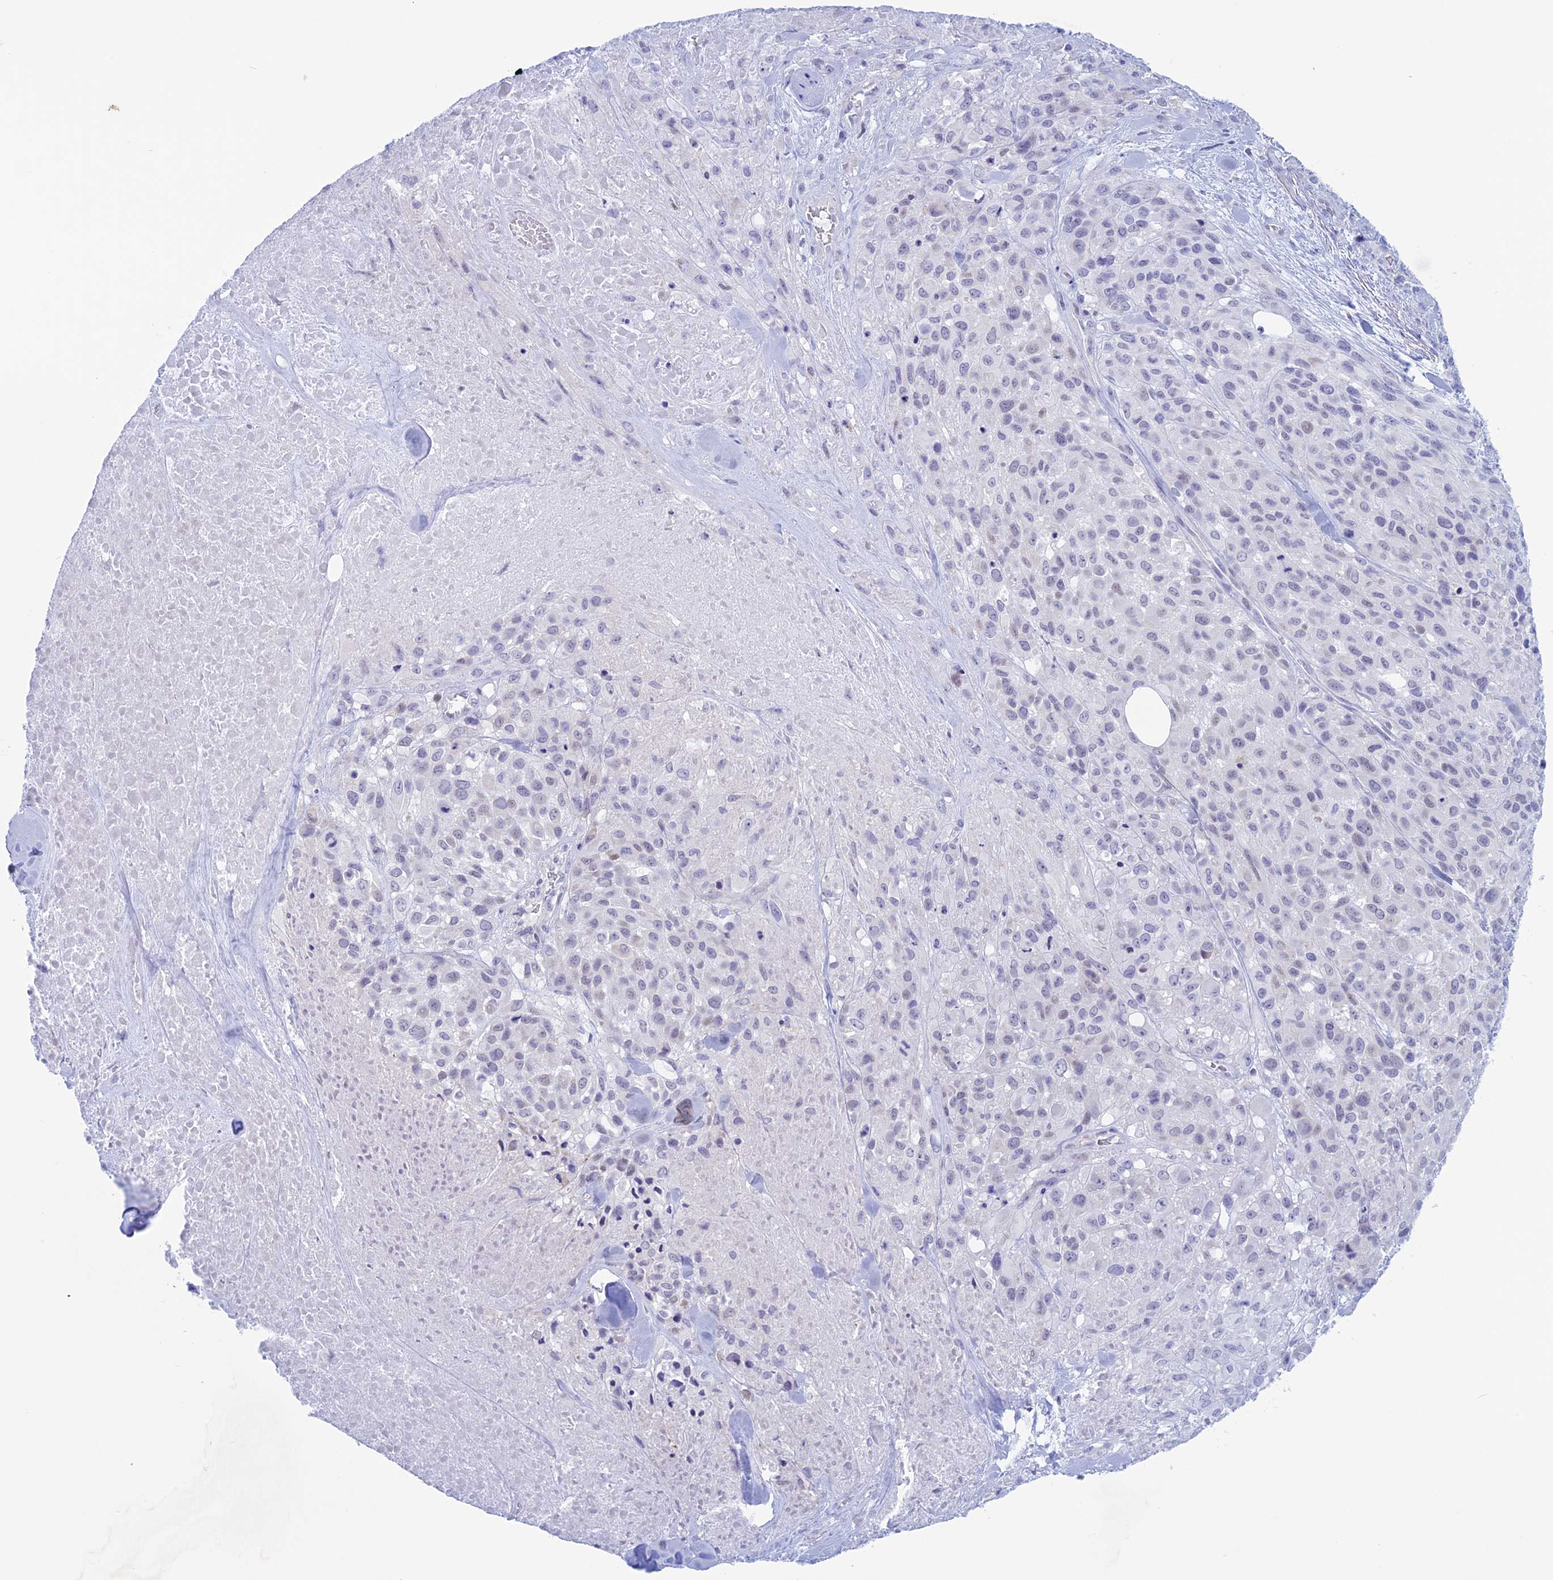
{"staining": {"intensity": "negative", "quantity": "none", "location": "none"}, "tissue": "melanoma", "cell_type": "Tumor cells", "image_type": "cancer", "snomed": [{"axis": "morphology", "description": "Malignant melanoma, Metastatic site"}, {"axis": "topography", "description": "Skin"}], "caption": "An immunohistochemistry (IHC) micrograph of malignant melanoma (metastatic site) is shown. There is no staining in tumor cells of malignant melanoma (metastatic site).", "gene": "LHFPL2", "patient": {"sex": "female", "age": 81}}